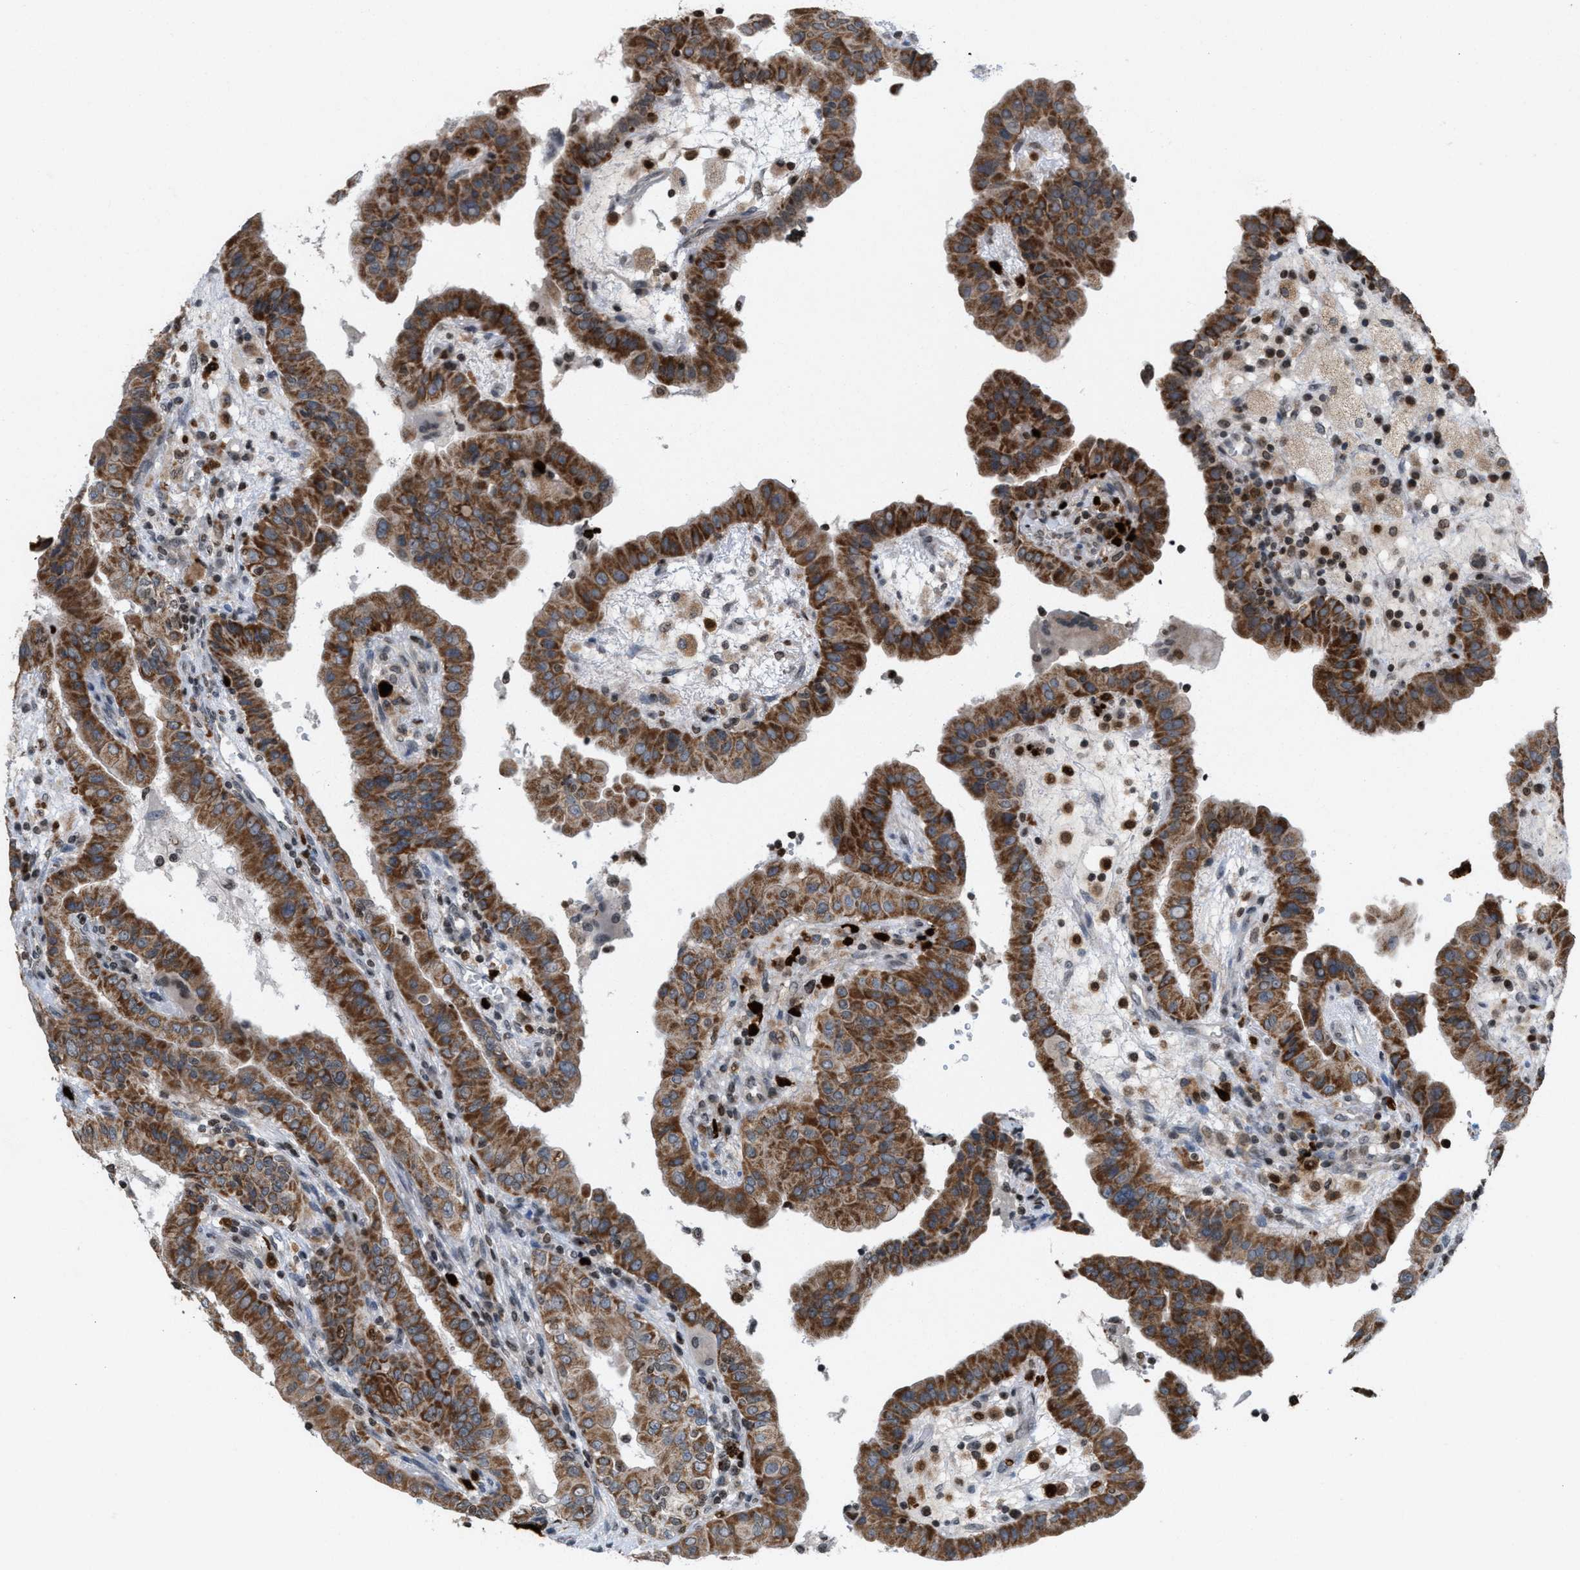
{"staining": {"intensity": "strong", "quantity": ">75%", "location": "cytoplasmic/membranous"}, "tissue": "thyroid cancer", "cell_type": "Tumor cells", "image_type": "cancer", "snomed": [{"axis": "morphology", "description": "Papillary adenocarcinoma, NOS"}, {"axis": "topography", "description": "Thyroid gland"}], "caption": "High-power microscopy captured an immunohistochemistry histopathology image of thyroid cancer (papillary adenocarcinoma), revealing strong cytoplasmic/membranous expression in about >75% of tumor cells. (DAB IHC, brown staining for protein, blue staining for nuclei).", "gene": "PRUNE2", "patient": {"sex": "male", "age": 33}}